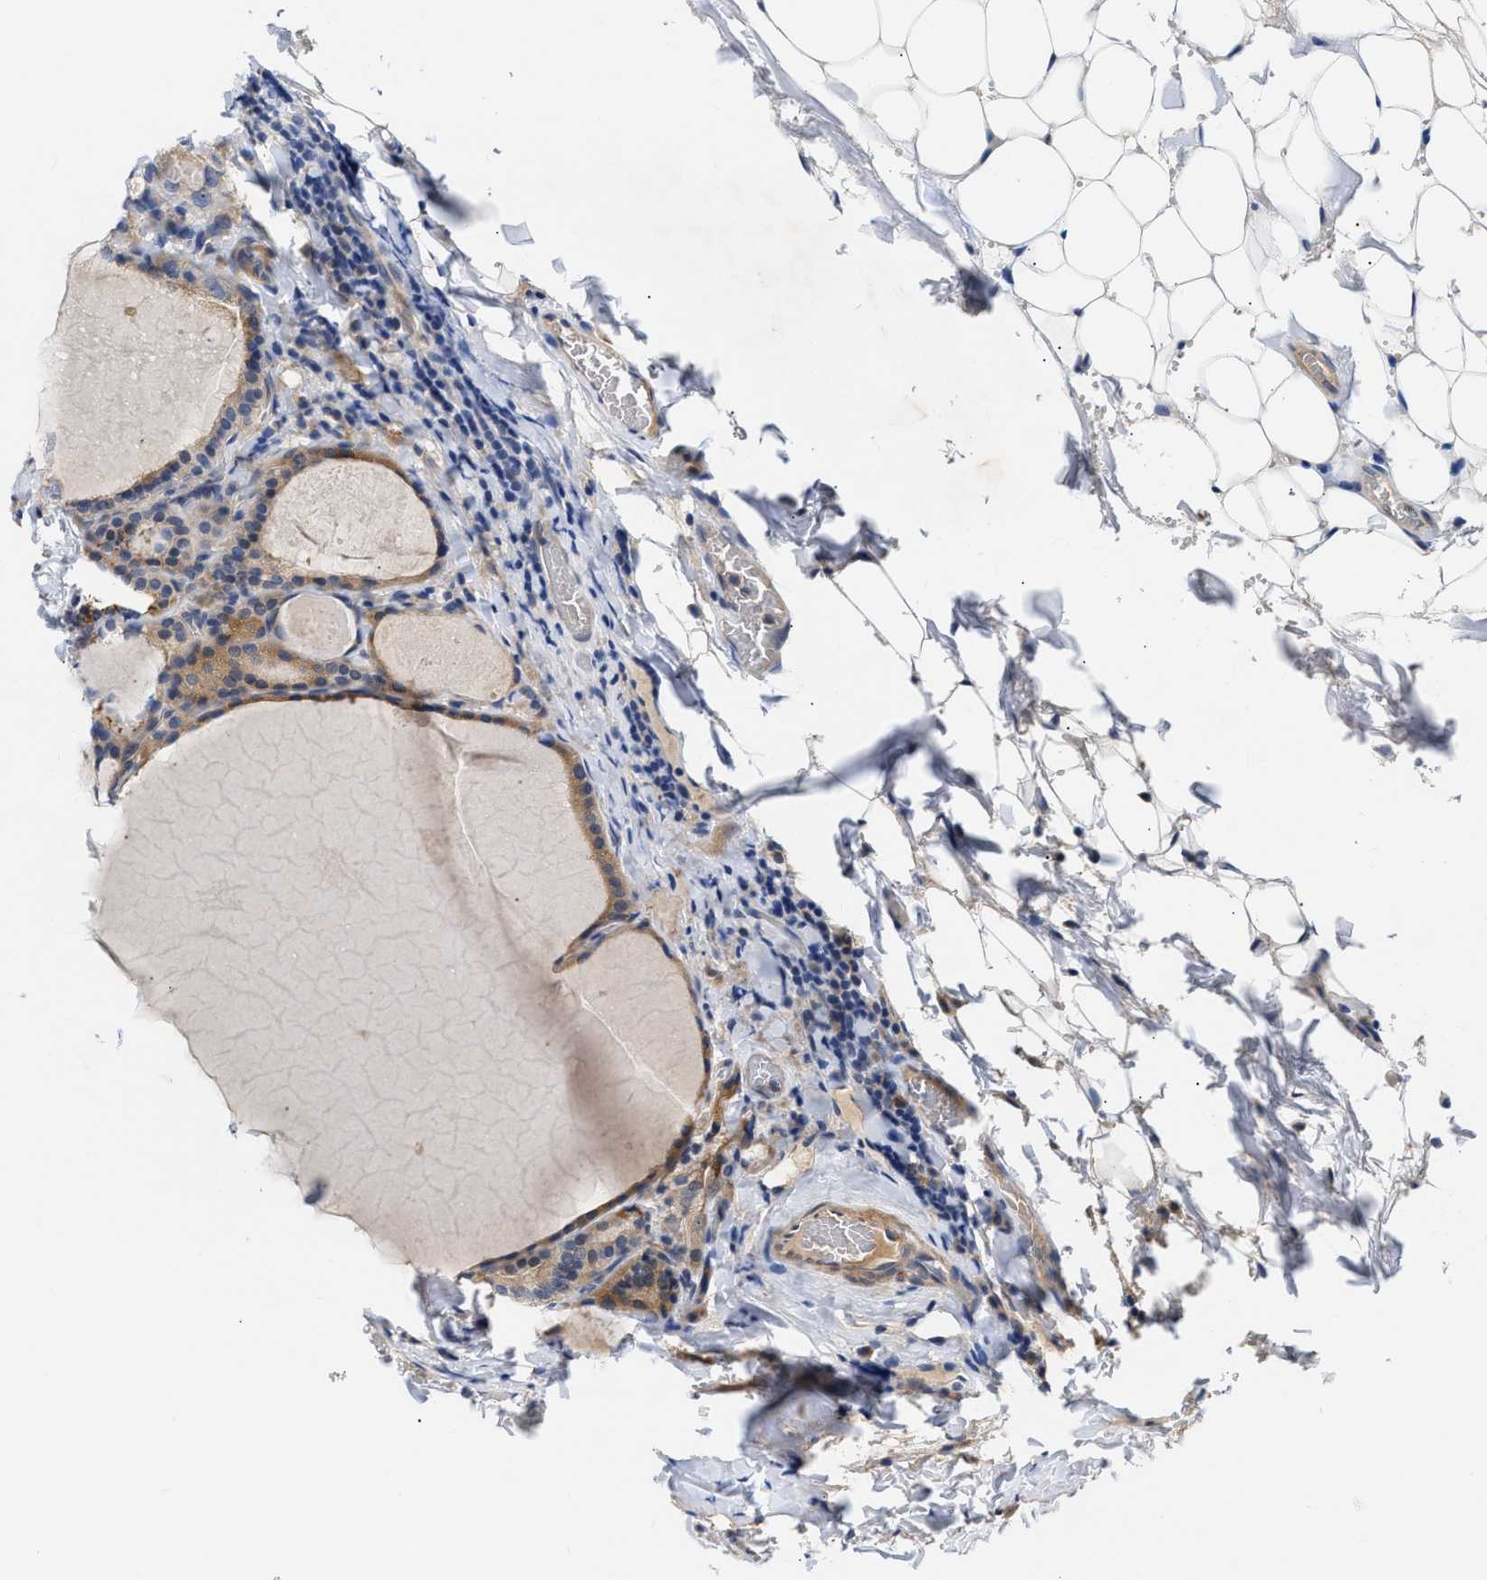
{"staining": {"intensity": "moderate", "quantity": ">75%", "location": "cytoplasmic/membranous"}, "tissue": "thyroid cancer", "cell_type": "Tumor cells", "image_type": "cancer", "snomed": [{"axis": "morphology", "description": "Papillary adenocarcinoma, NOS"}, {"axis": "topography", "description": "Thyroid gland"}], "caption": "Tumor cells show medium levels of moderate cytoplasmic/membranous expression in approximately >75% of cells in human thyroid cancer.", "gene": "CCDC146", "patient": {"sex": "female", "age": 42}}